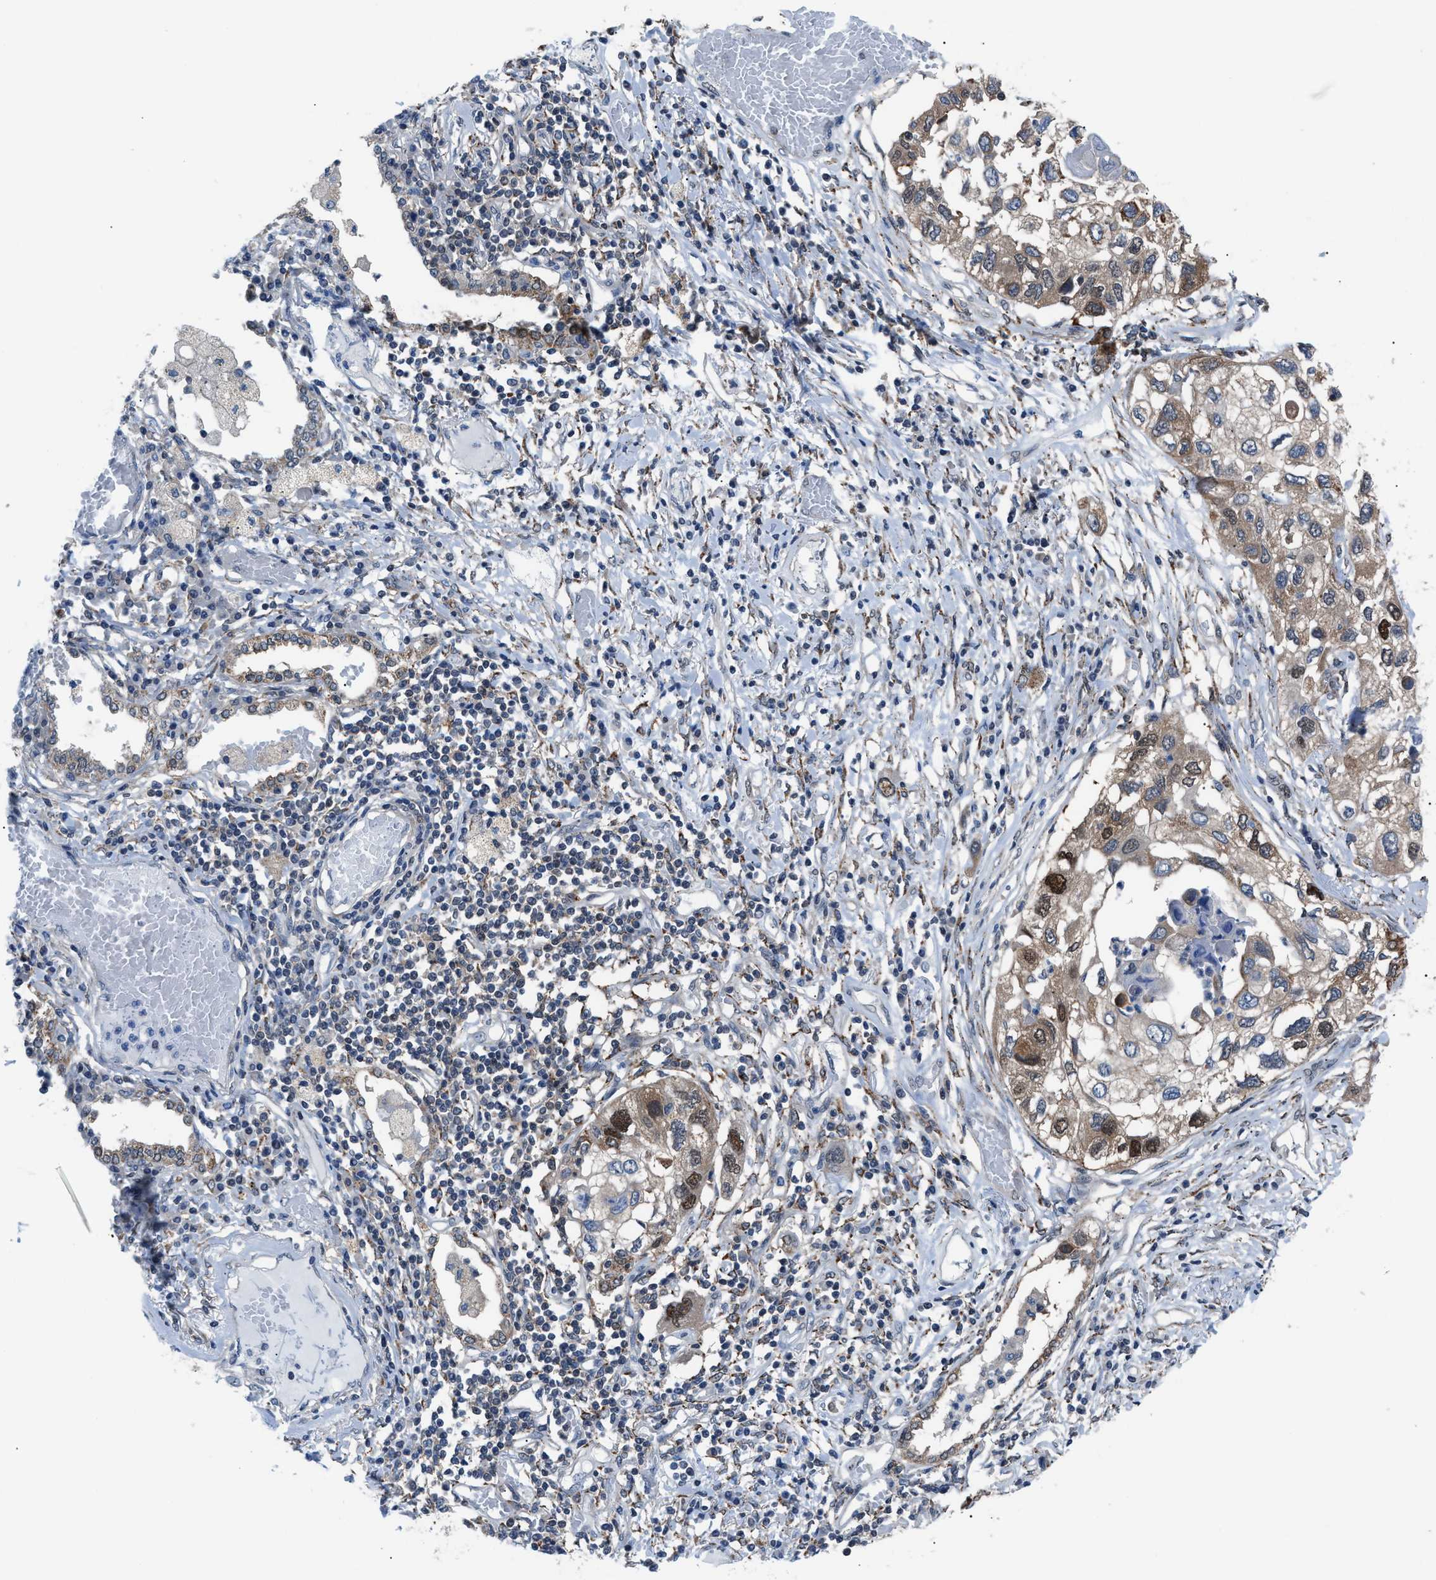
{"staining": {"intensity": "moderate", "quantity": ">75%", "location": "cytoplasmic/membranous,nuclear"}, "tissue": "lung cancer", "cell_type": "Tumor cells", "image_type": "cancer", "snomed": [{"axis": "morphology", "description": "Squamous cell carcinoma, NOS"}, {"axis": "topography", "description": "Lung"}], "caption": "Immunohistochemical staining of lung cancer exhibits medium levels of moderate cytoplasmic/membranous and nuclear protein positivity in about >75% of tumor cells. Nuclei are stained in blue.", "gene": "TMEM45B", "patient": {"sex": "male", "age": 71}}